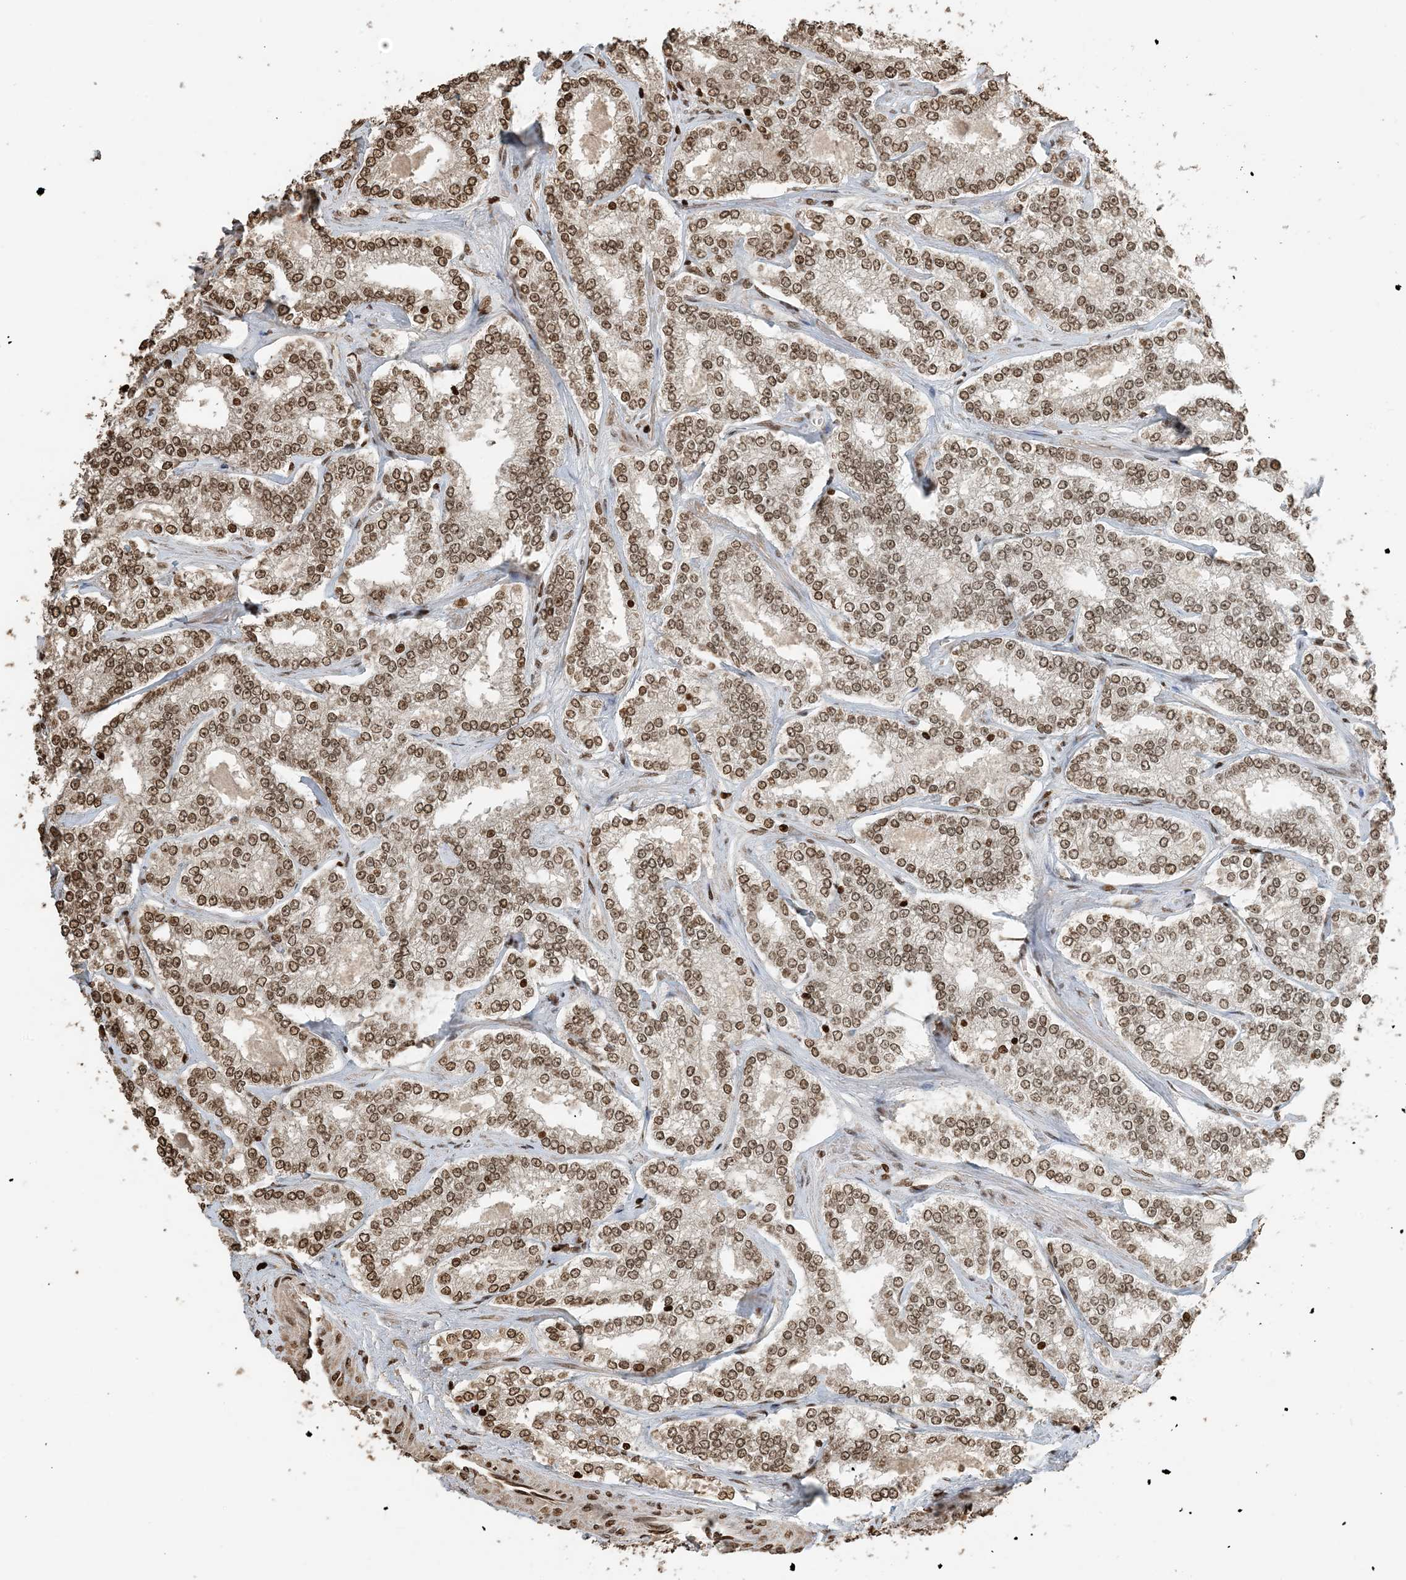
{"staining": {"intensity": "moderate", "quantity": ">75%", "location": "nuclear"}, "tissue": "prostate cancer", "cell_type": "Tumor cells", "image_type": "cancer", "snomed": [{"axis": "morphology", "description": "Normal tissue, NOS"}, {"axis": "morphology", "description": "Adenocarcinoma, High grade"}, {"axis": "topography", "description": "Prostate"}], "caption": "Adenocarcinoma (high-grade) (prostate) stained for a protein (brown) shows moderate nuclear positive expression in approximately >75% of tumor cells.", "gene": "H3-3B", "patient": {"sex": "male", "age": 83}}